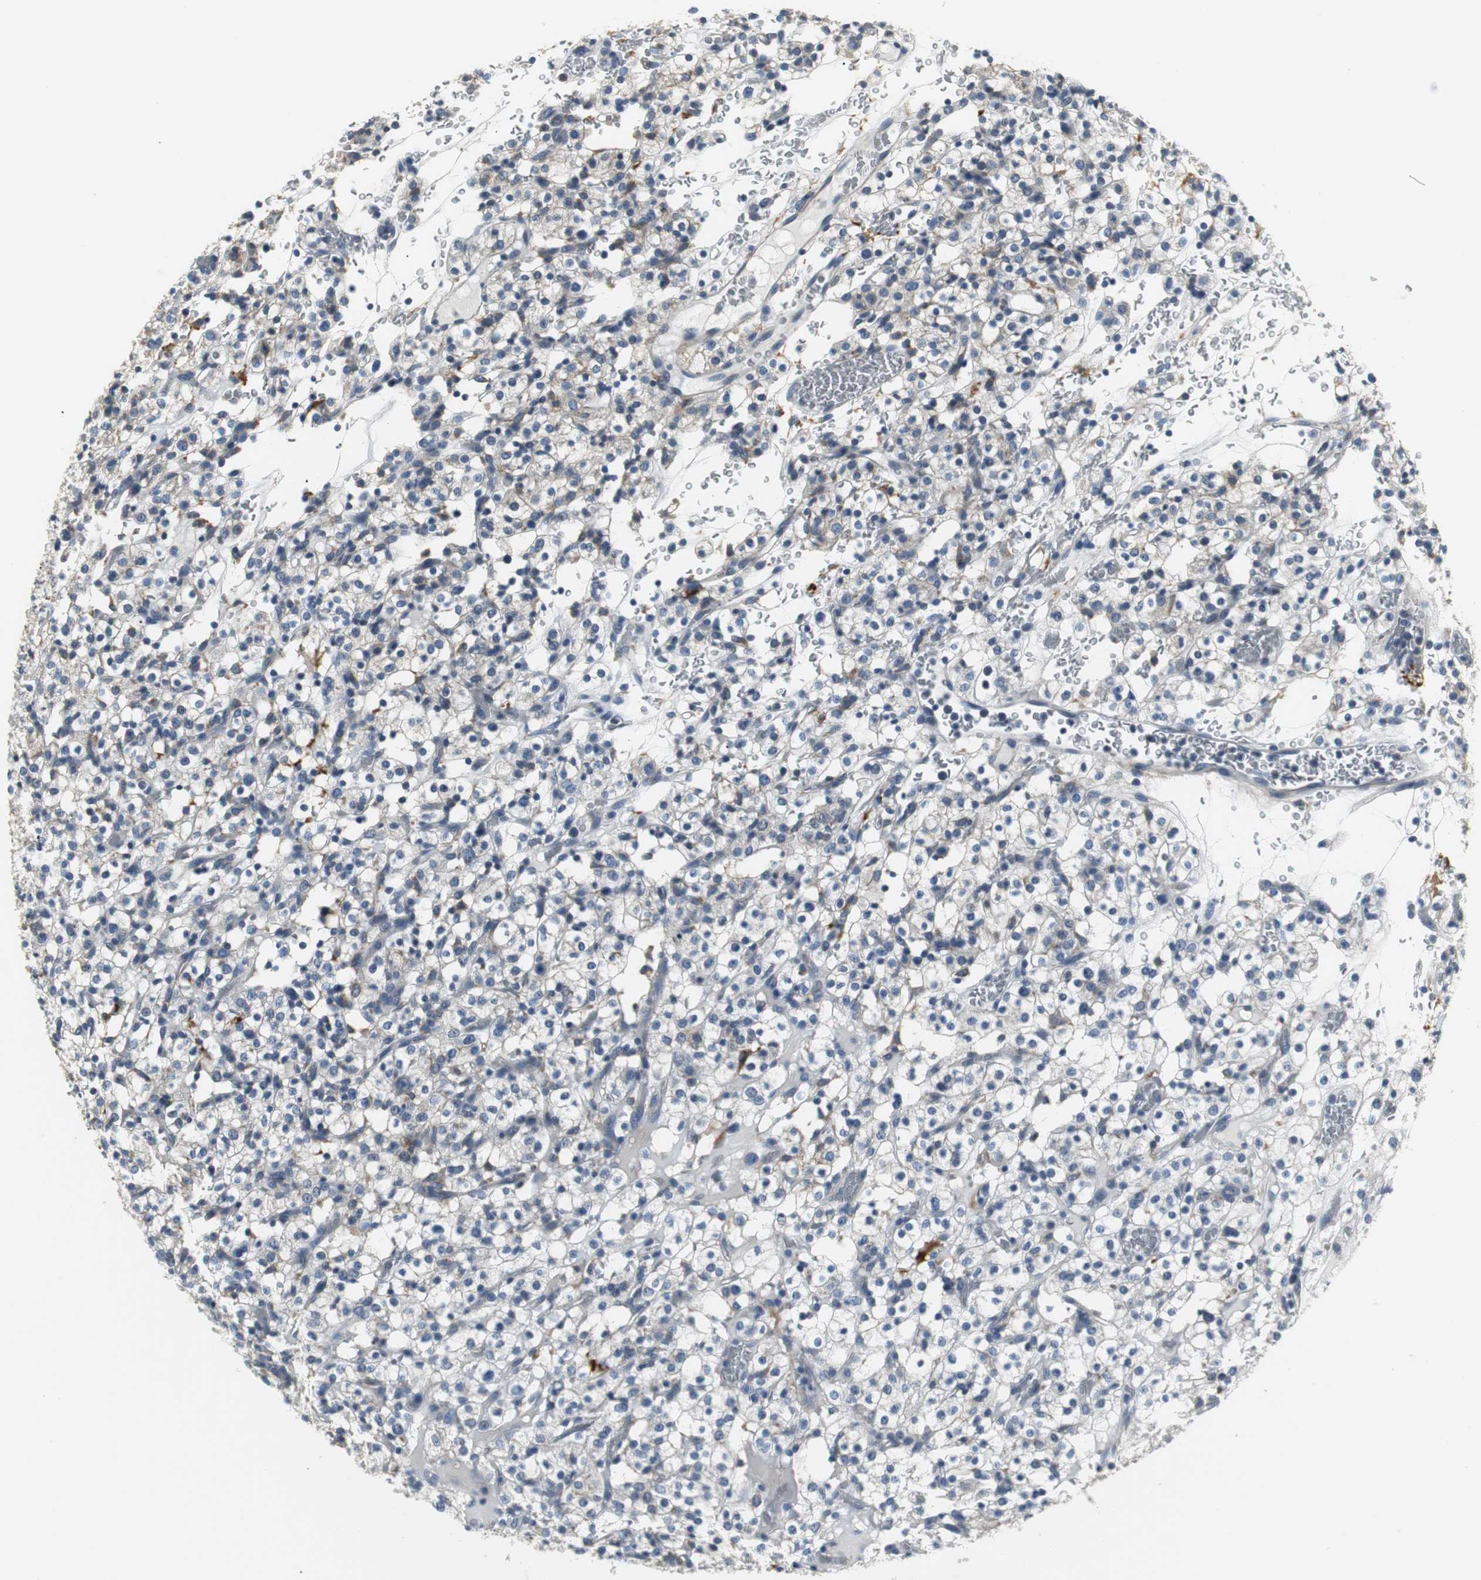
{"staining": {"intensity": "moderate", "quantity": "<25%", "location": "cytoplasmic/membranous"}, "tissue": "renal cancer", "cell_type": "Tumor cells", "image_type": "cancer", "snomed": [{"axis": "morphology", "description": "Normal tissue, NOS"}, {"axis": "morphology", "description": "Adenocarcinoma, NOS"}, {"axis": "topography", "description": "Kidney"}], "caption": "Adenocarcinoma (renal) was stained to show a protein in brown. There is low levels of moderate cytoplasmic/membranous staining in approximately <25% of tumor cells.", "gene": "SLC2A5", "patient": {"sex": "female", "age": 72}}